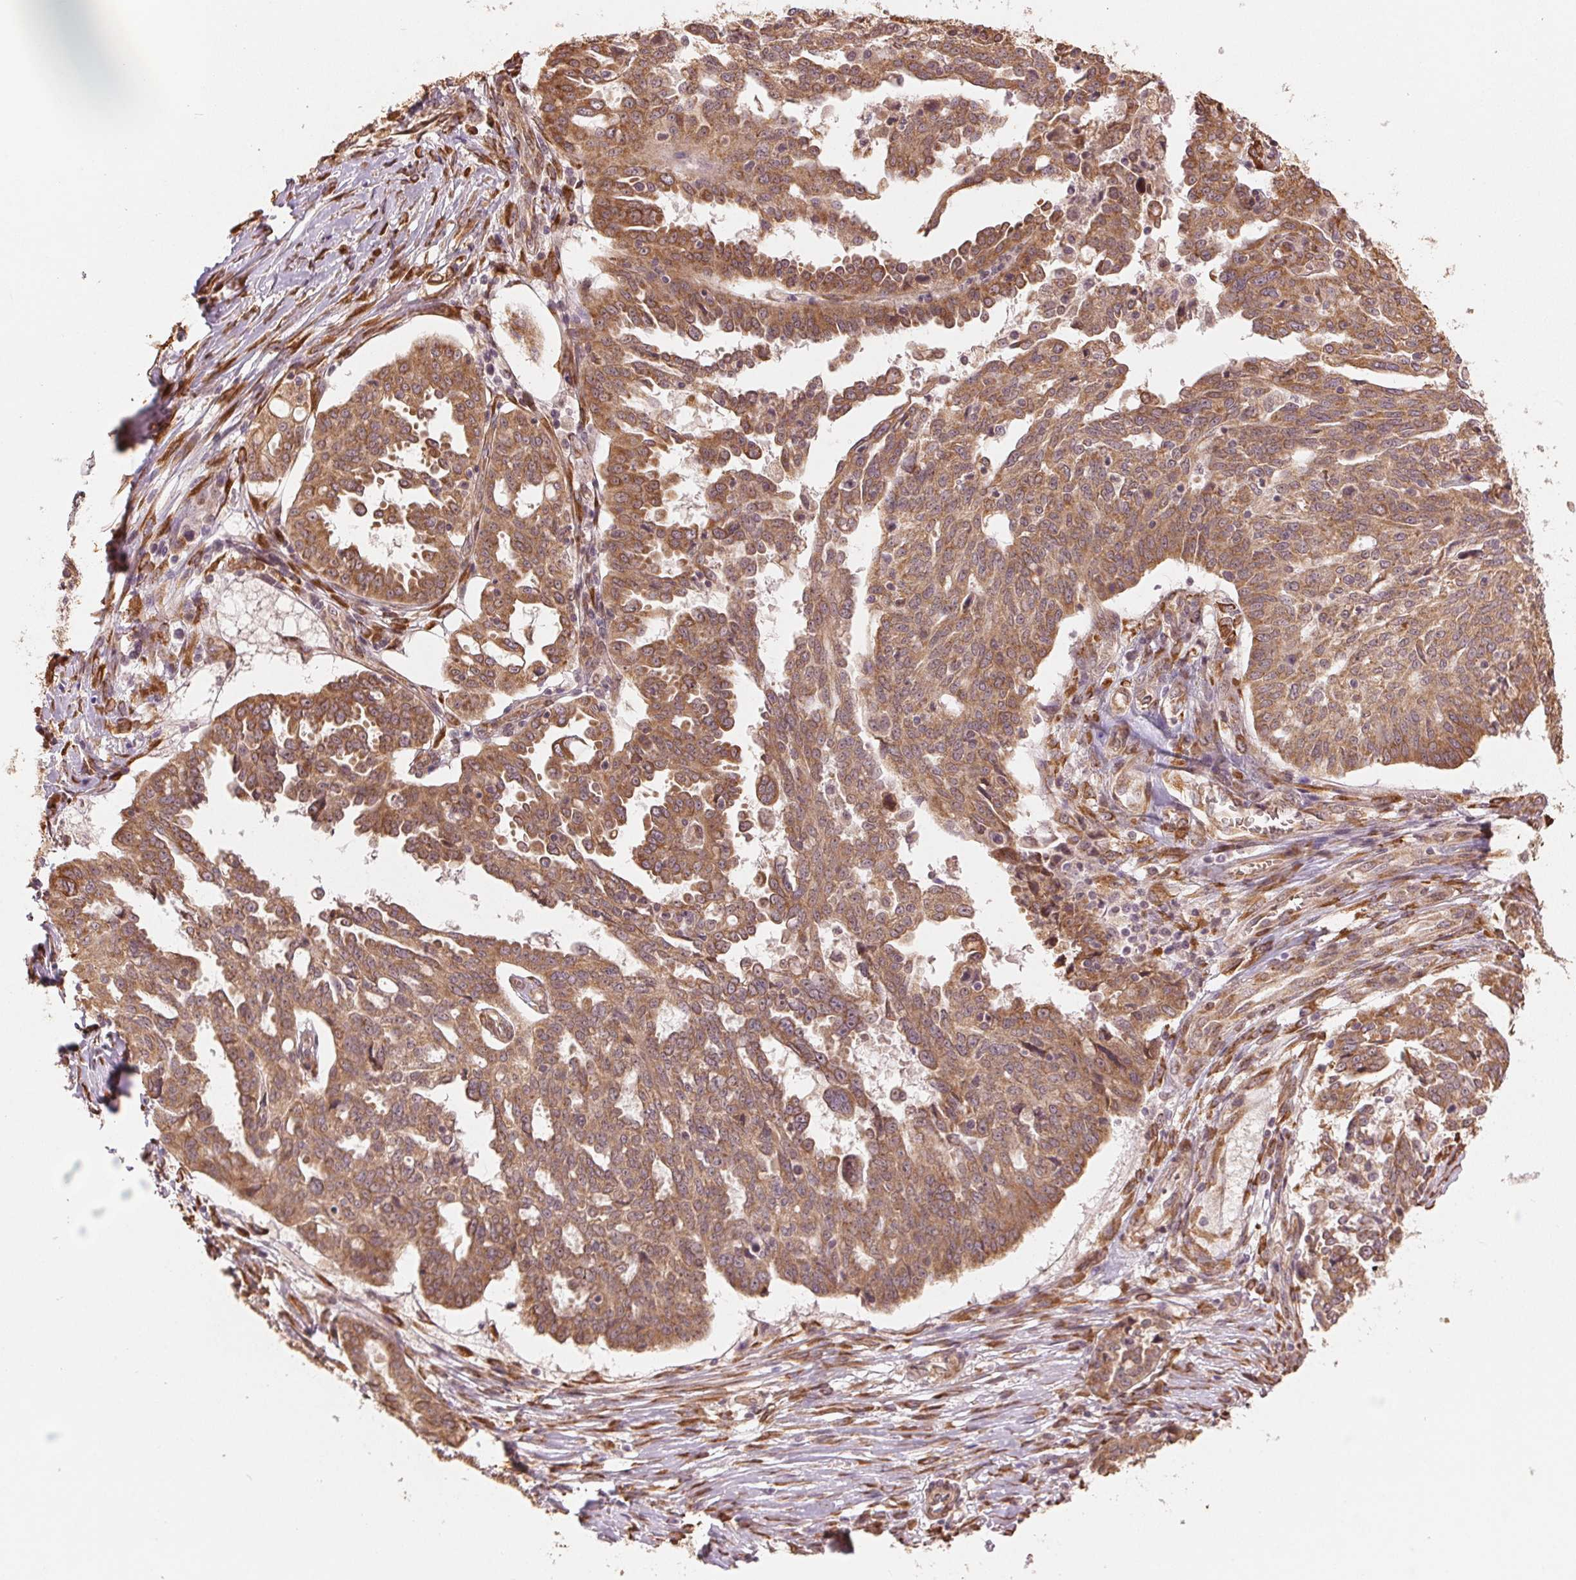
{"staining": {"intensity": "moderate", "quantity": ">75%", "location": "cytoplasmic/membranous"}, "tissue": "ovarian cancer", "cell_type": "Tumor cells", "image_type": "cancer", "snomed": [{"axis": "morphology", "description": "Cystadenocarcinoma, serous, NOS"}, {"axis": "topography", "description": "Ovary"}], "caption": "Protein expression analysis of ovarian cancer demonstrates moderate cytoplasmic/membranous expression in about >75% of tumor cells.", "gene": "SLC20A1", "patient": {"sex": "female", "age": 67}}